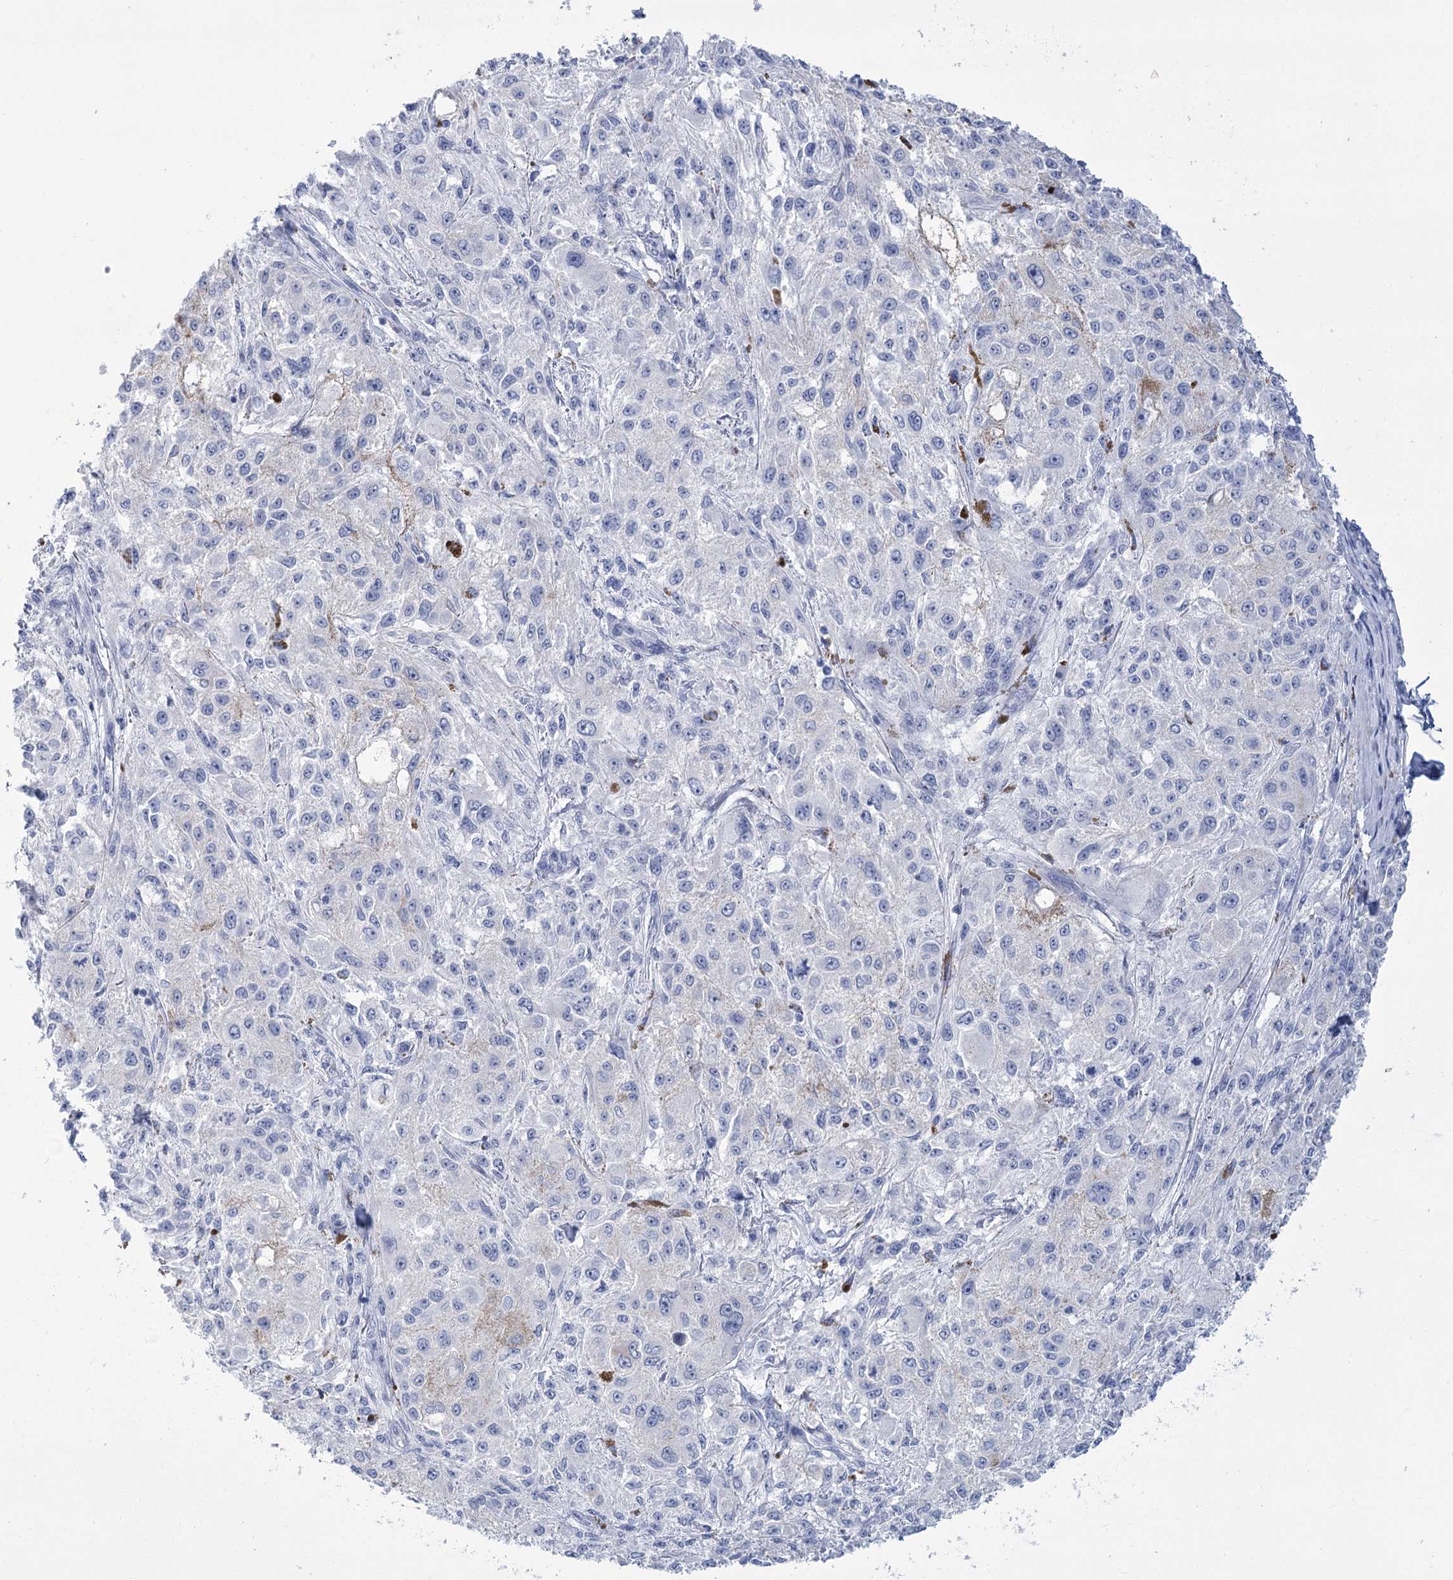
{"staining": {"intensity": "negative", "quantity": "none", "location": "none"}, "tissue": "melanoma", "cell_type": "Tumor cells", "image_type": "cancer", "snomed": [{"axis": "morphology", "description": "Necrosis, NOS"}, {"axis": "morphology", "description": "Malignant melanoma, NOS"}, {"axis": "topography", "description": "Skin"}], "caption": "Tumor cells show no significant expression in melanoma. (Stains: DAB immunohistochemistry with hematoxylin counter stain, Microscopy: brightfield microscopy at high magnification).", "gene": "PBLD", "patient": {"sex": "female", "age": 87}}